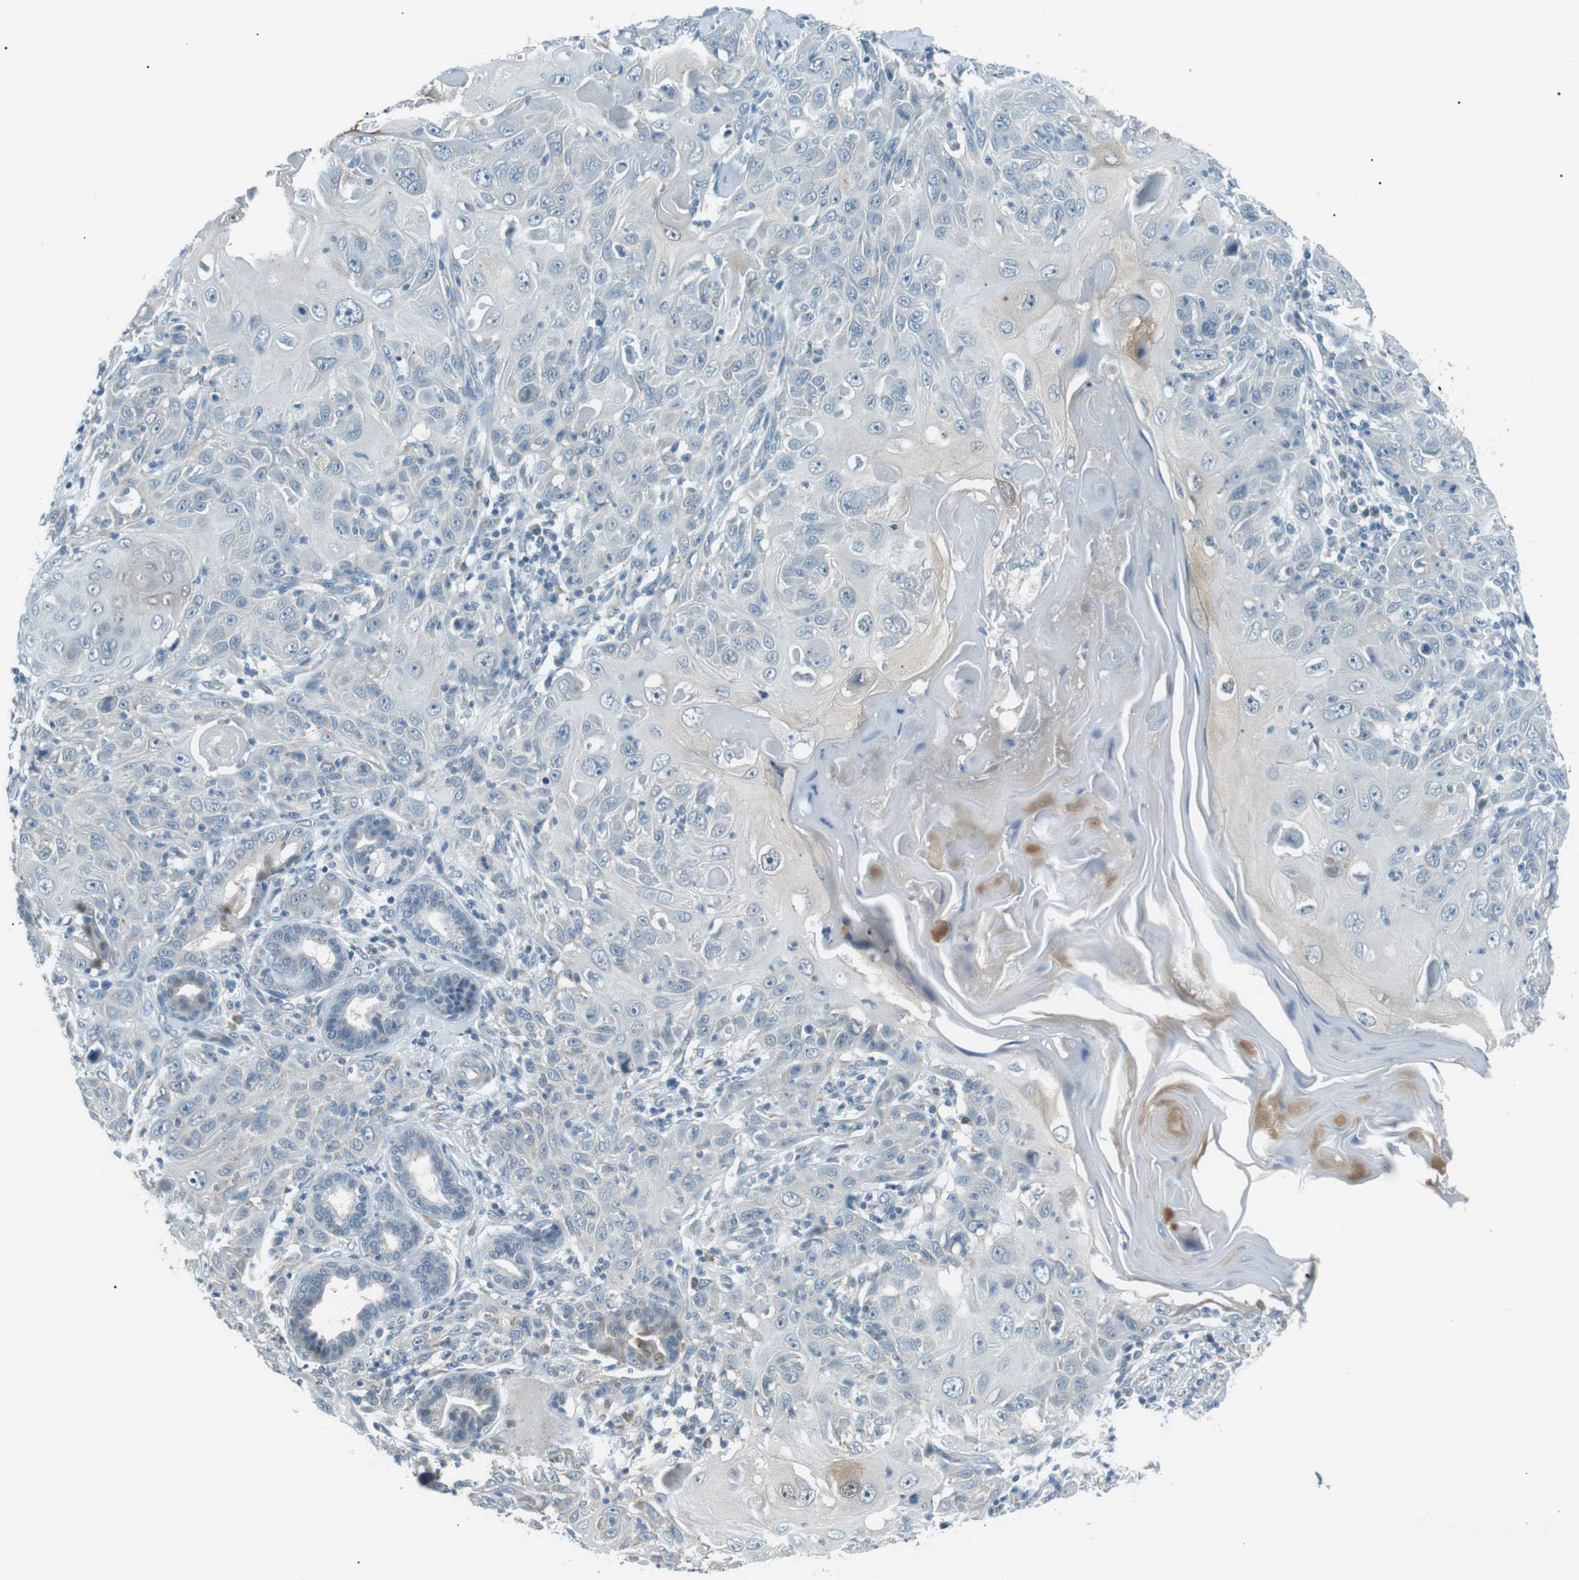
{"staining": {"intensity": "negative", "quantity": "none", "location": "none"}, "tissue": "skin cancer", "cell_type": "Tumor cells", "image_type": "cancer", "snomed": [{"axis": "morphology", "description": "Squamous cell carcinoma, NOS"}, {"axis": "topography", "description": "Skin"}], "caption": "This is a micrograph of immunohistochemistry staining of squamous cell carcinoma (skin), which shows no staining in tumor cells. (Immunohistochemistry, brightfield microscopy, high magnification).", "gene": "SERPINB2", "patient": {"sex": "female", "age": 88}}